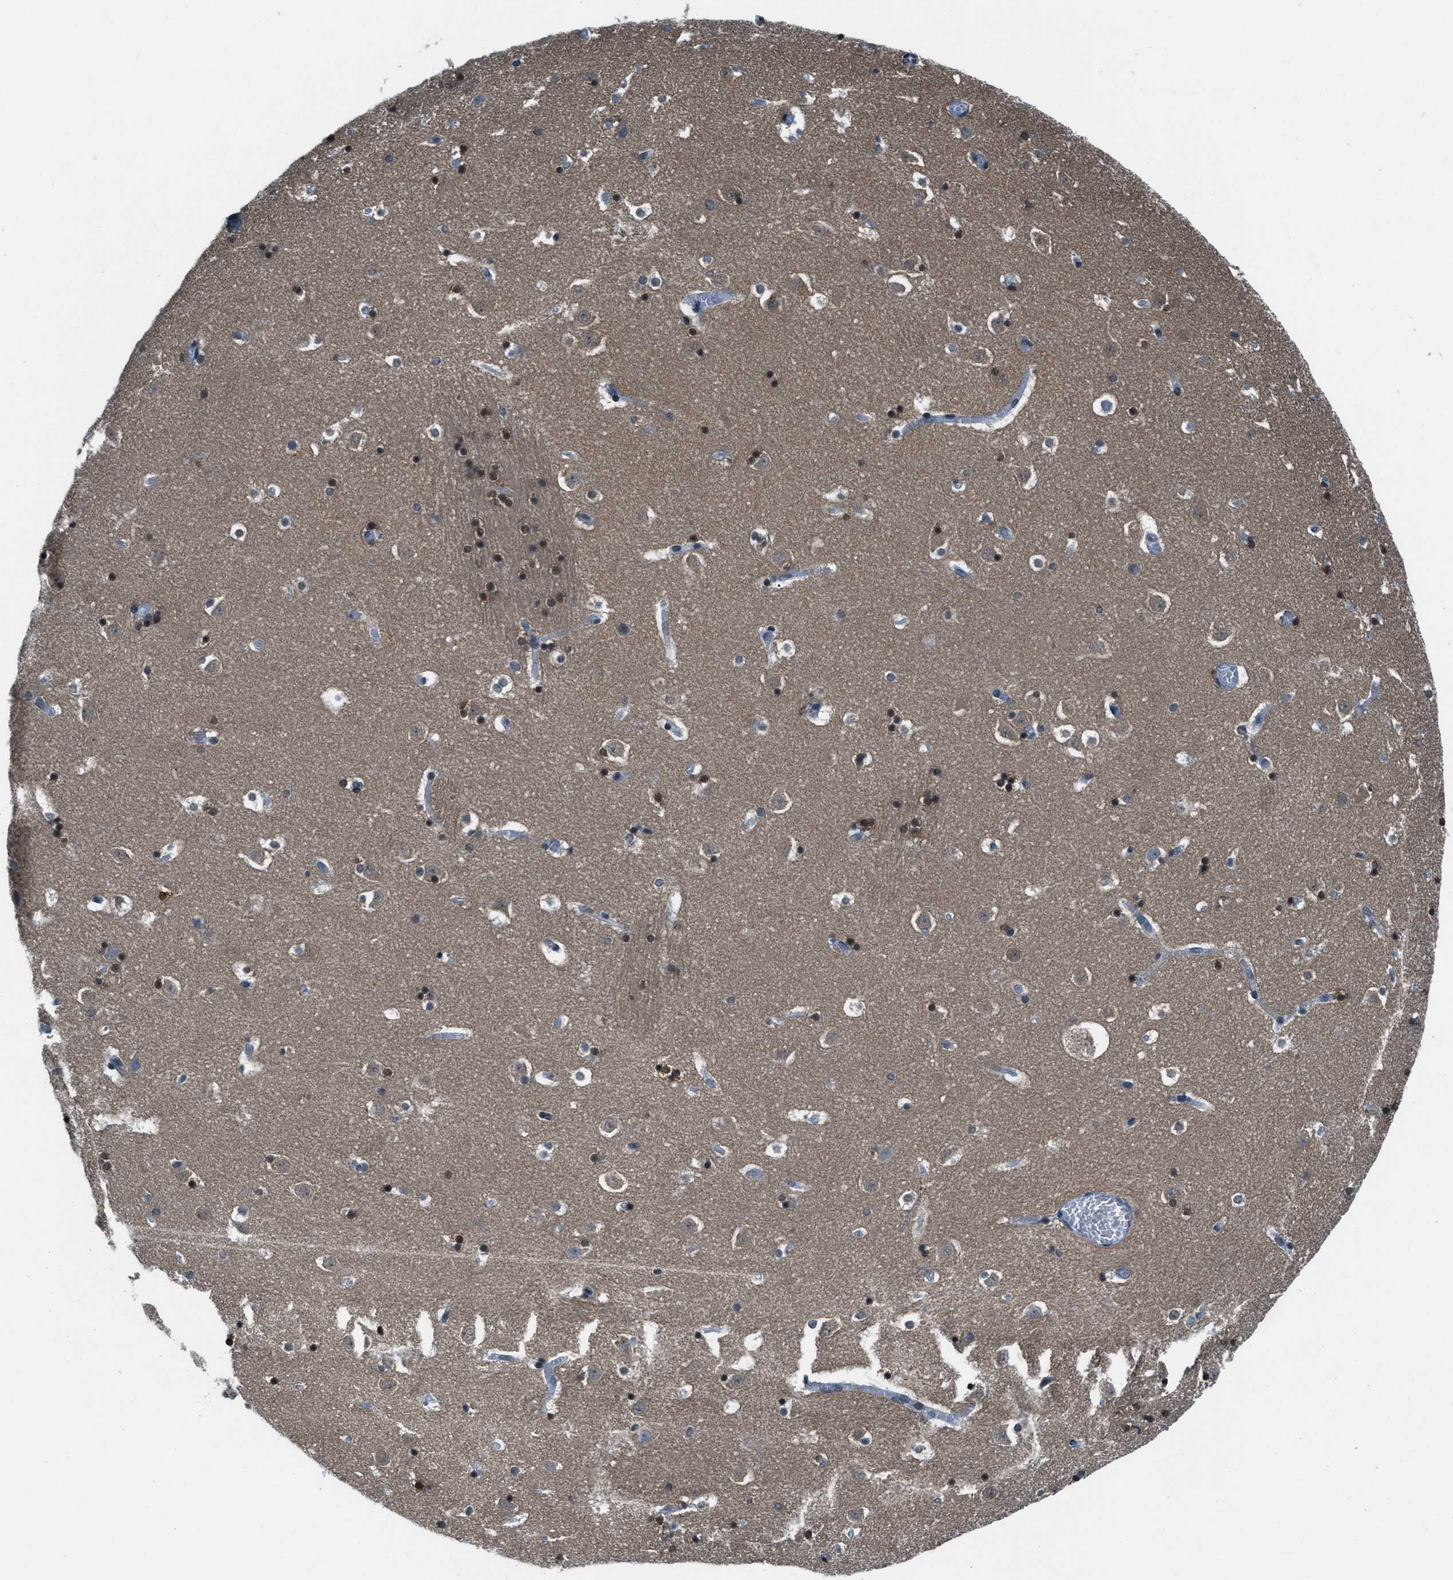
{"staining": {"intensity": "strong", "quantity": "25%-75%", "location": "cytoplasmic/membranous,nuclear"}, "tissue": "caudate", "cell_type": "Glial cells", "image_type": "normal", "snomed": [{"axis": "morphology", "description": "Normal tissue, NOS"}, {"axis": "topography", "description": "Lateral ventricle wall"}], "caption": "Caudate stained for a protein (brown) exhibits strong cytoplasmic/membranous,nuclear positive expression in approximately 25%-75% of glial cells.", "gene": "MAPRE2", "patient": {"sex": "male", "age": 45}}